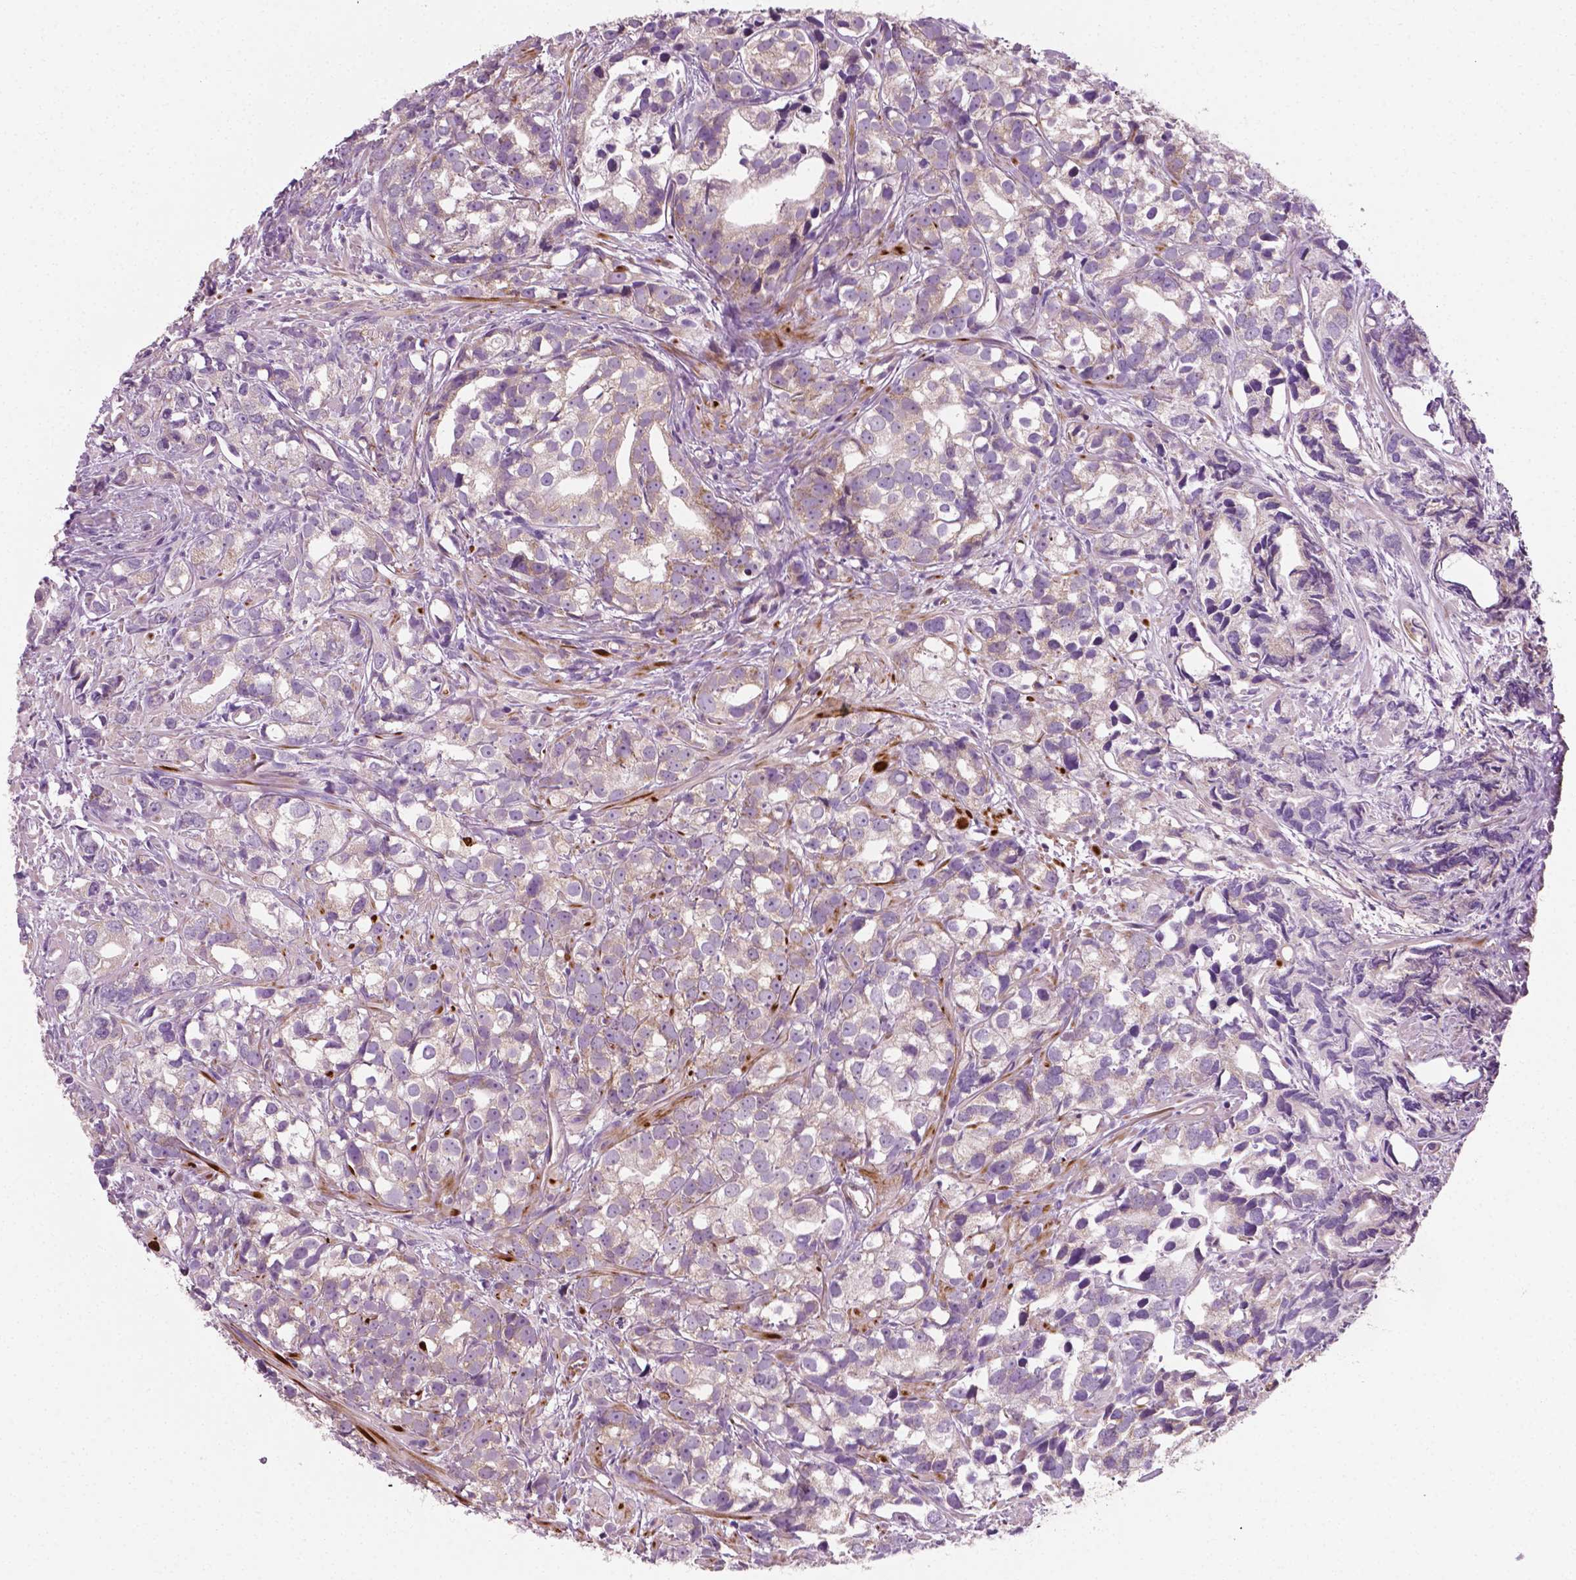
{"staining": {"intensity": "negative", "quantity": "none", "location": "none"}, "tissue": "prostate cancer", "cell_type": "Tumor cells", "image_type": "cancer", "snomed": [{"axis": "morphology", "description": "Adenocarcinoma, High grade"}, {"axis": "topography", "description": "Prostate"}], "caption": "High power microscopy image of an immunohistochemistry image of prostate high-grade adenocarcinoma, revealing no significant expression in tumor cells. The staining was performed using DAB (3,3'-diaminobenzidine) to visualize the protein expression in brown, while the nuclei were stained in blue with hematoxylin (Magnification: 20x).", "gene": "PTX3", "patient": {"sex": "male", "age": 79}}